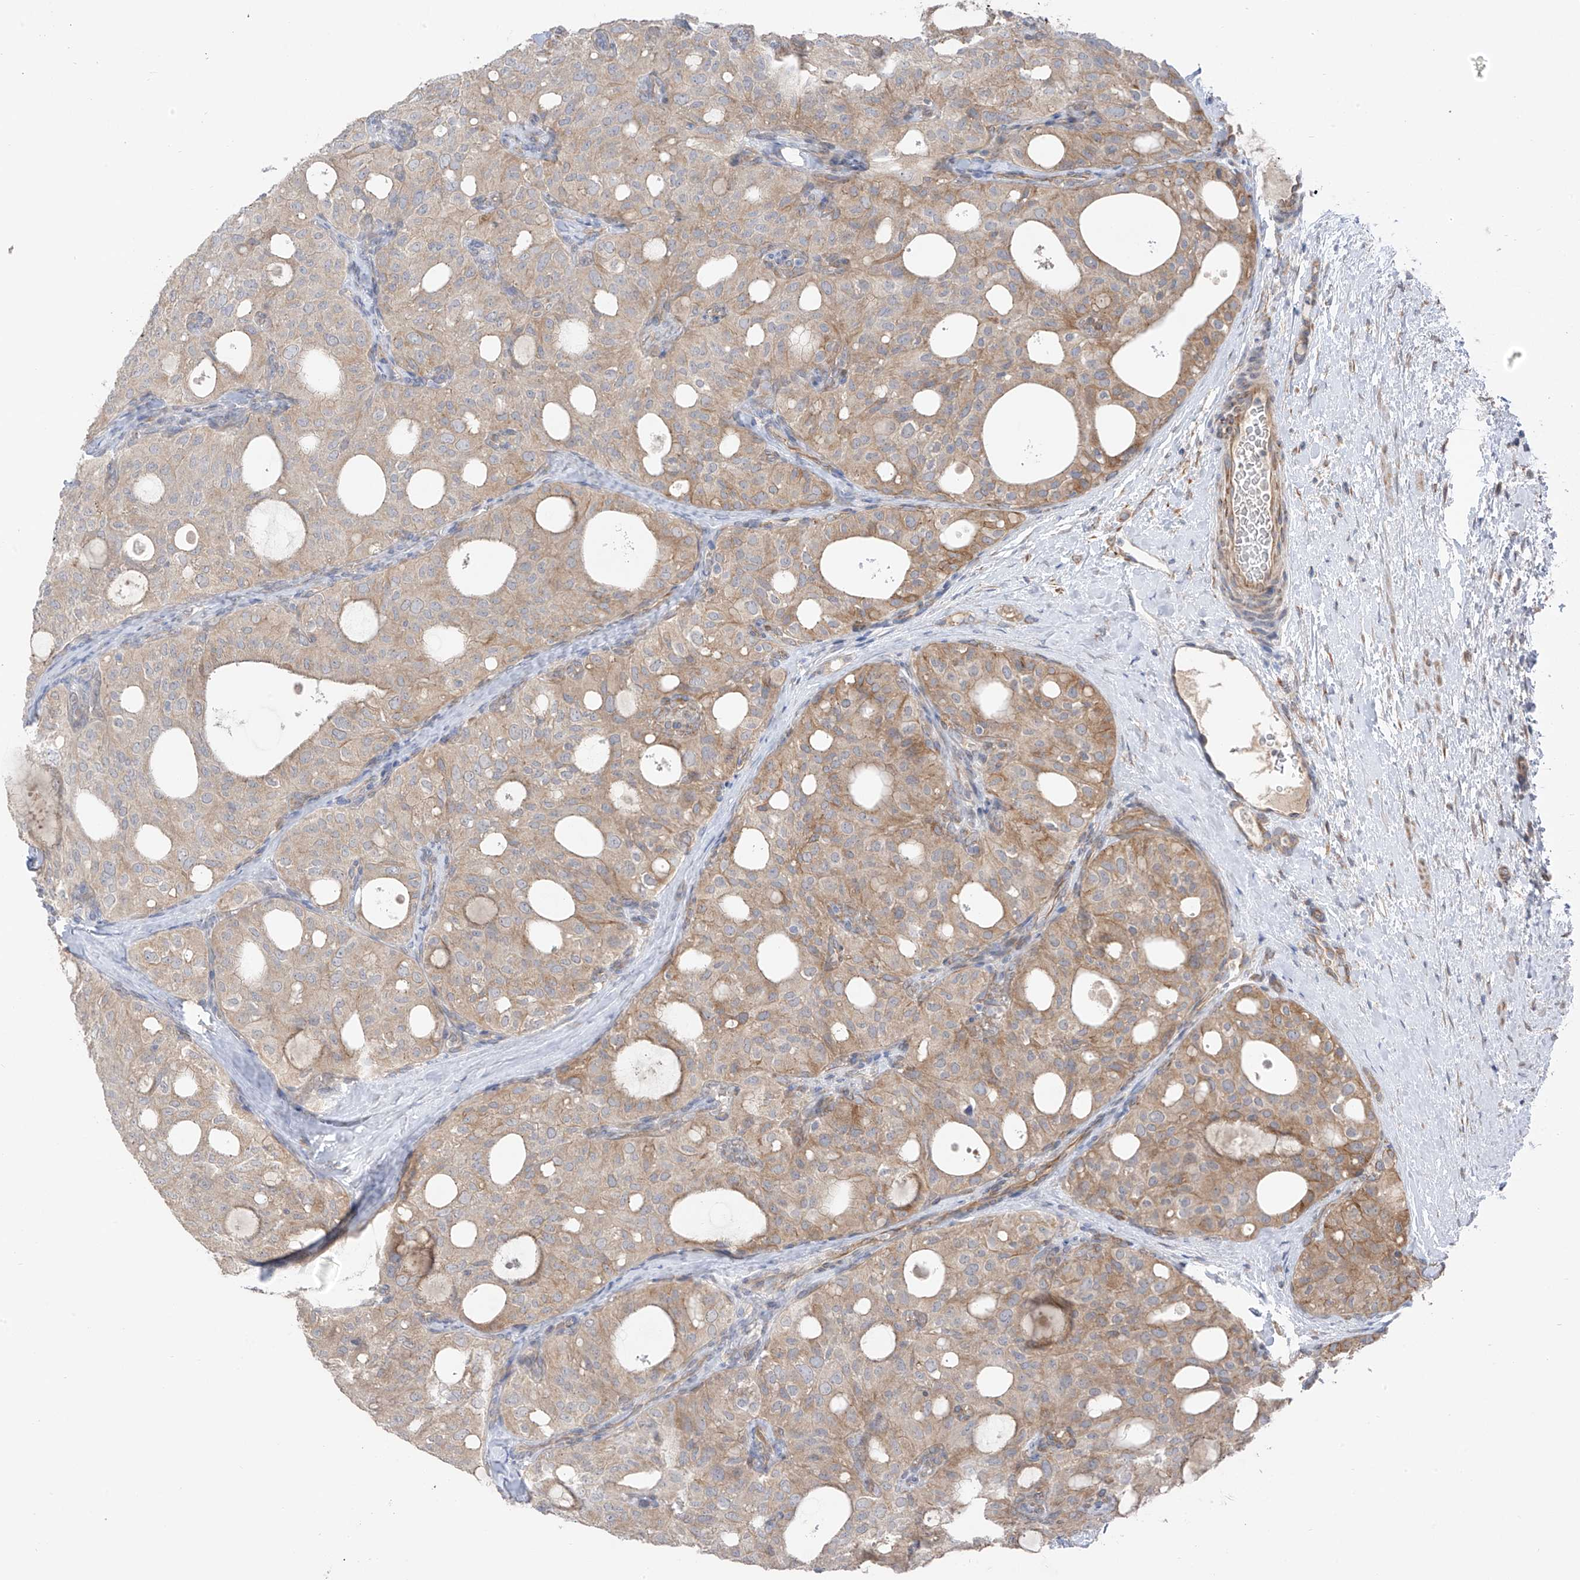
{"staining": {"intensity": "moderate", "quantity": "25%-75%", "location": "cytoplasmic/membranous"}, "tissue": "thyroid cancer", "cell_type": "Tumor cells", "image_type": "cancer", "snomed": [{"axis": "morphology", "description": "Follicular adenoma carcinoma, NOS"}, {"axis": "topography", "description": "Thyroid gland"}], "caption": "Thyroid cancer stained for a protein exhibits moderate cytoplasmic/membranous positivity in tumor cells.", "gene": "NALCN", "patient": {"sex": "male", "age": 75}}